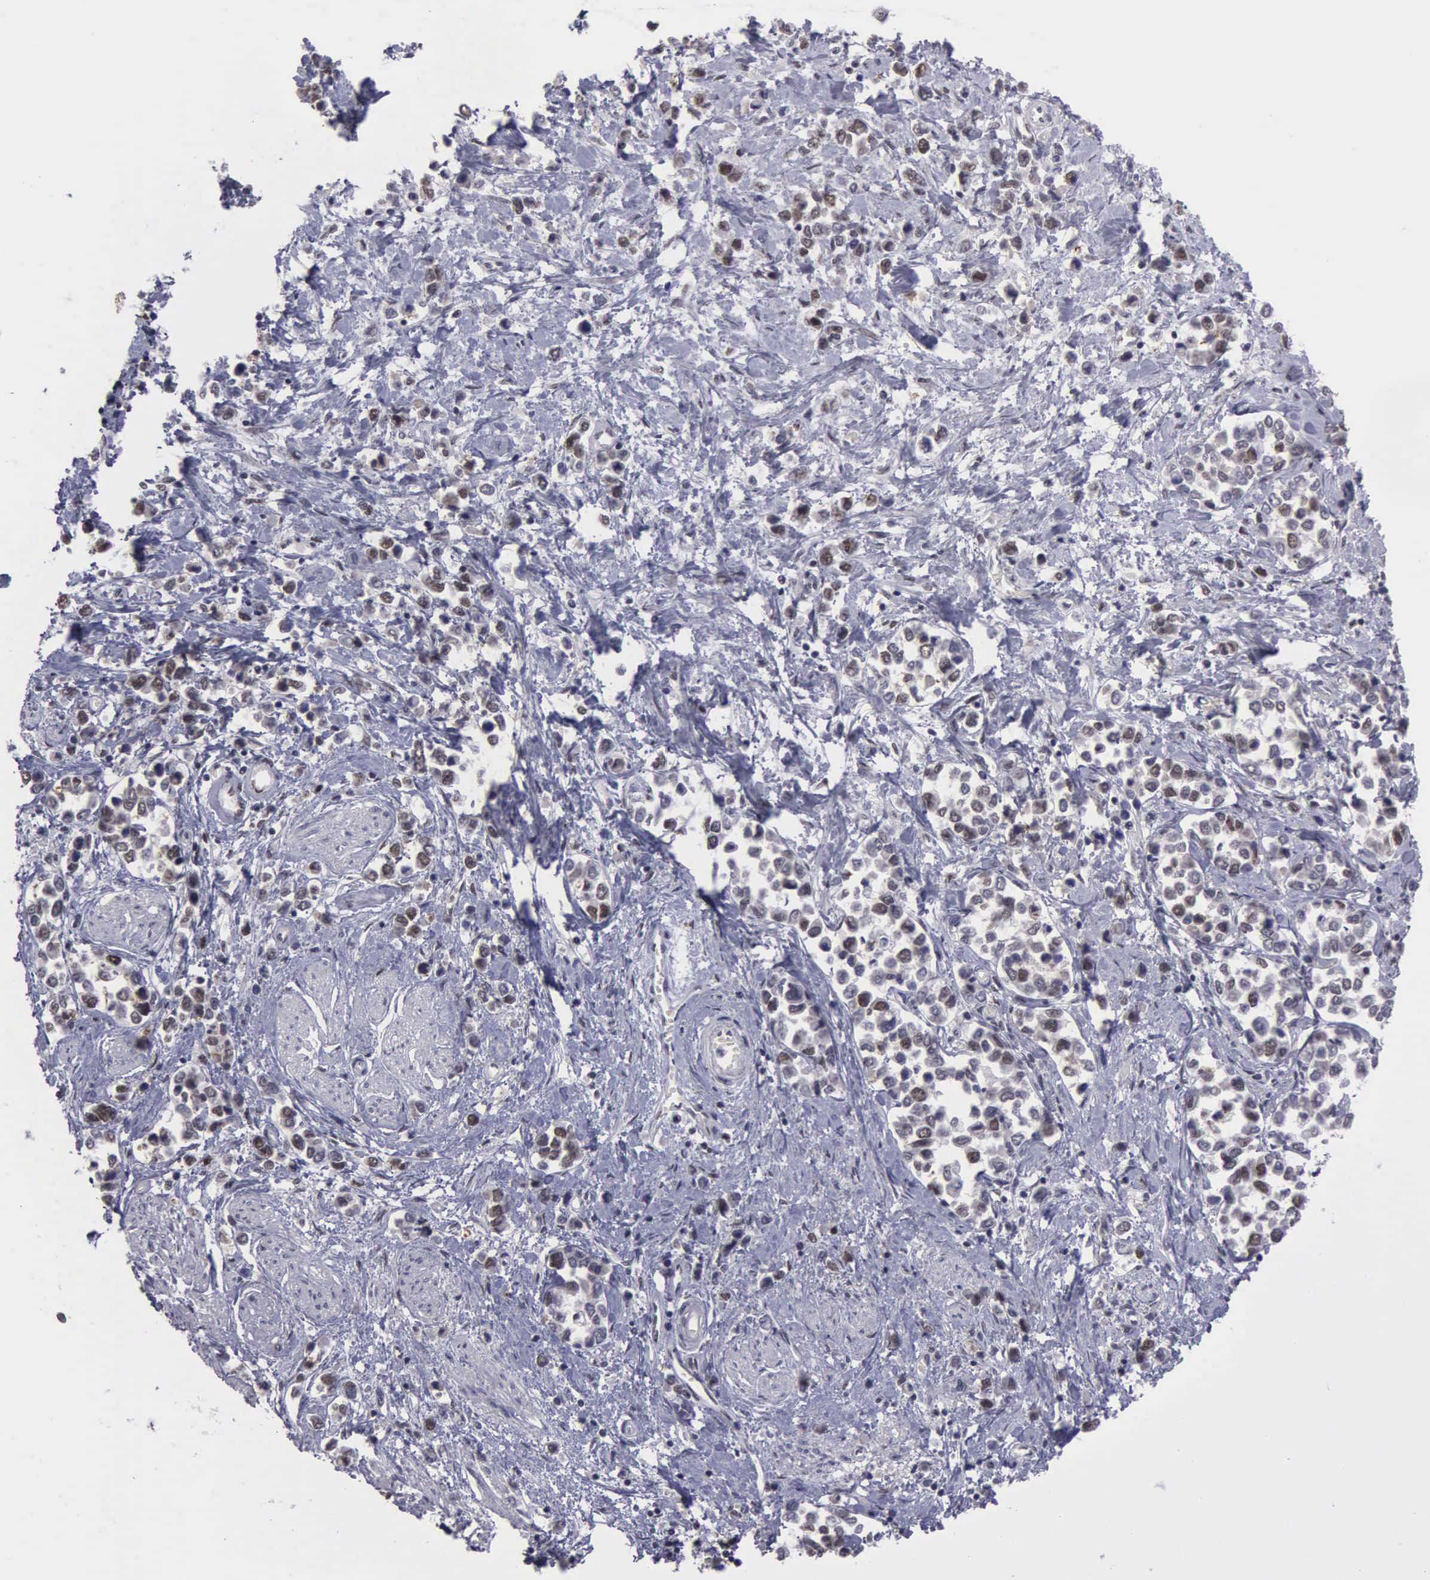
{"staining": {"intensity": "moderate", "quantity": "25%-75%", "location": "nuclear"}, "tissue": "stomach cancer", "cell_type": "Tumor cells", "image_type": "cancer", "snomed": [{"axis": "morphology", "description": "Adenocarcinoma, NOS"}, {"axis": "topography", "description": "Stomach, upper"}], "caption": "This histopathology image reveals IHC staining of stomach cancer, with medium moderate nuclear positivity in about 25%-75% of tumor cells.", "gene": "UBR7", "patient": {"sex": "male", "age": 76}}